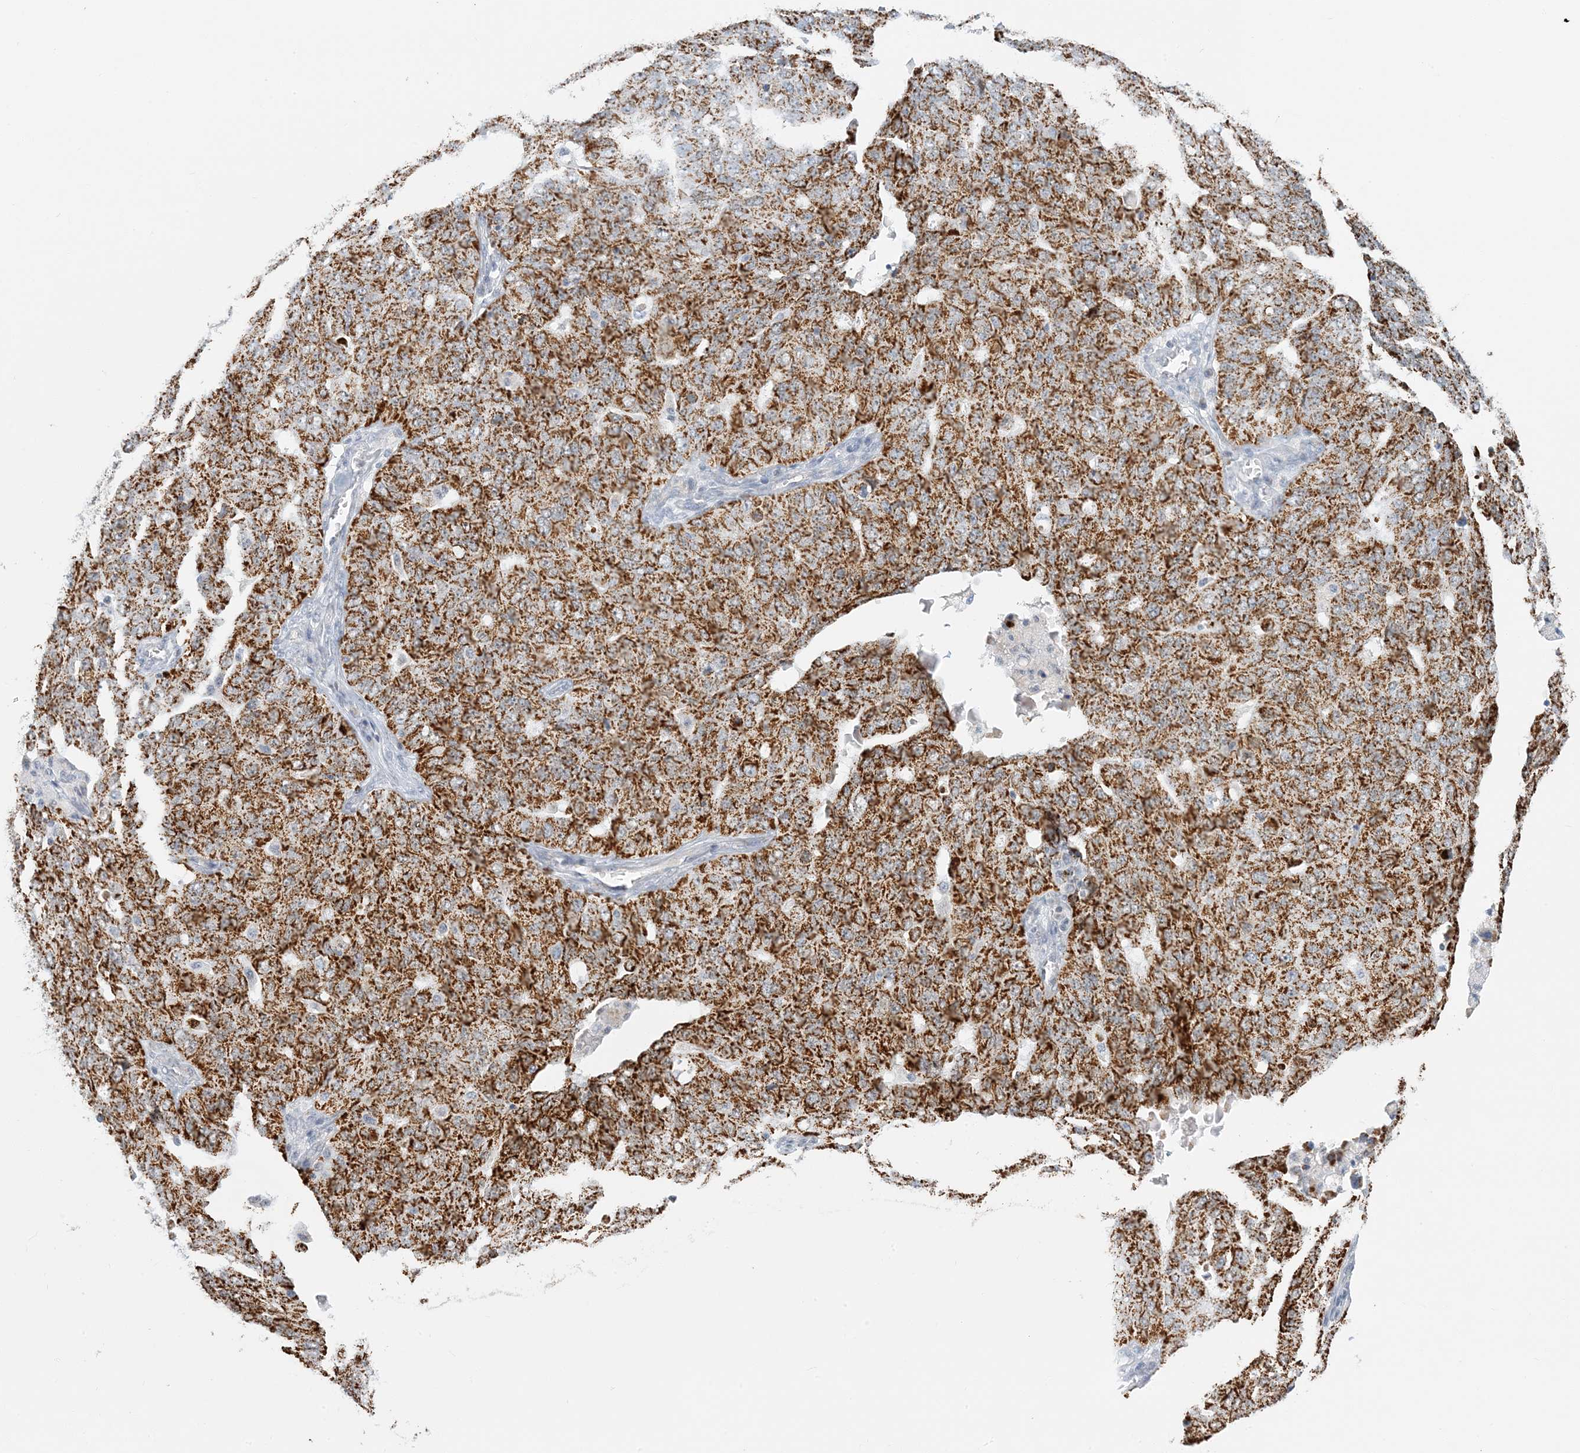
{"staining": {"intensity": "strong", "quantity": ">75%", "location": "cytoplasmic/membranous"}, "tissue": "ovarian cancer", "cell_type": "Tumor cells", "image_type": "cancer", "snomed": [{"axis": "morphology", "description": "Carcinoma, endometroid"}, {"axis": "topography", "description": "Ovary"}], "caption": "Immunohistochemistry histopathology image of ovarian cancer (endometroid carcinoma) stained for a protein (brown), which displays high levels of strong cytoplasmic/membranous positivity in about >75% of tumor cells.", "gene": "BDH1", "patient": {"sex": "female", "age": 62}}